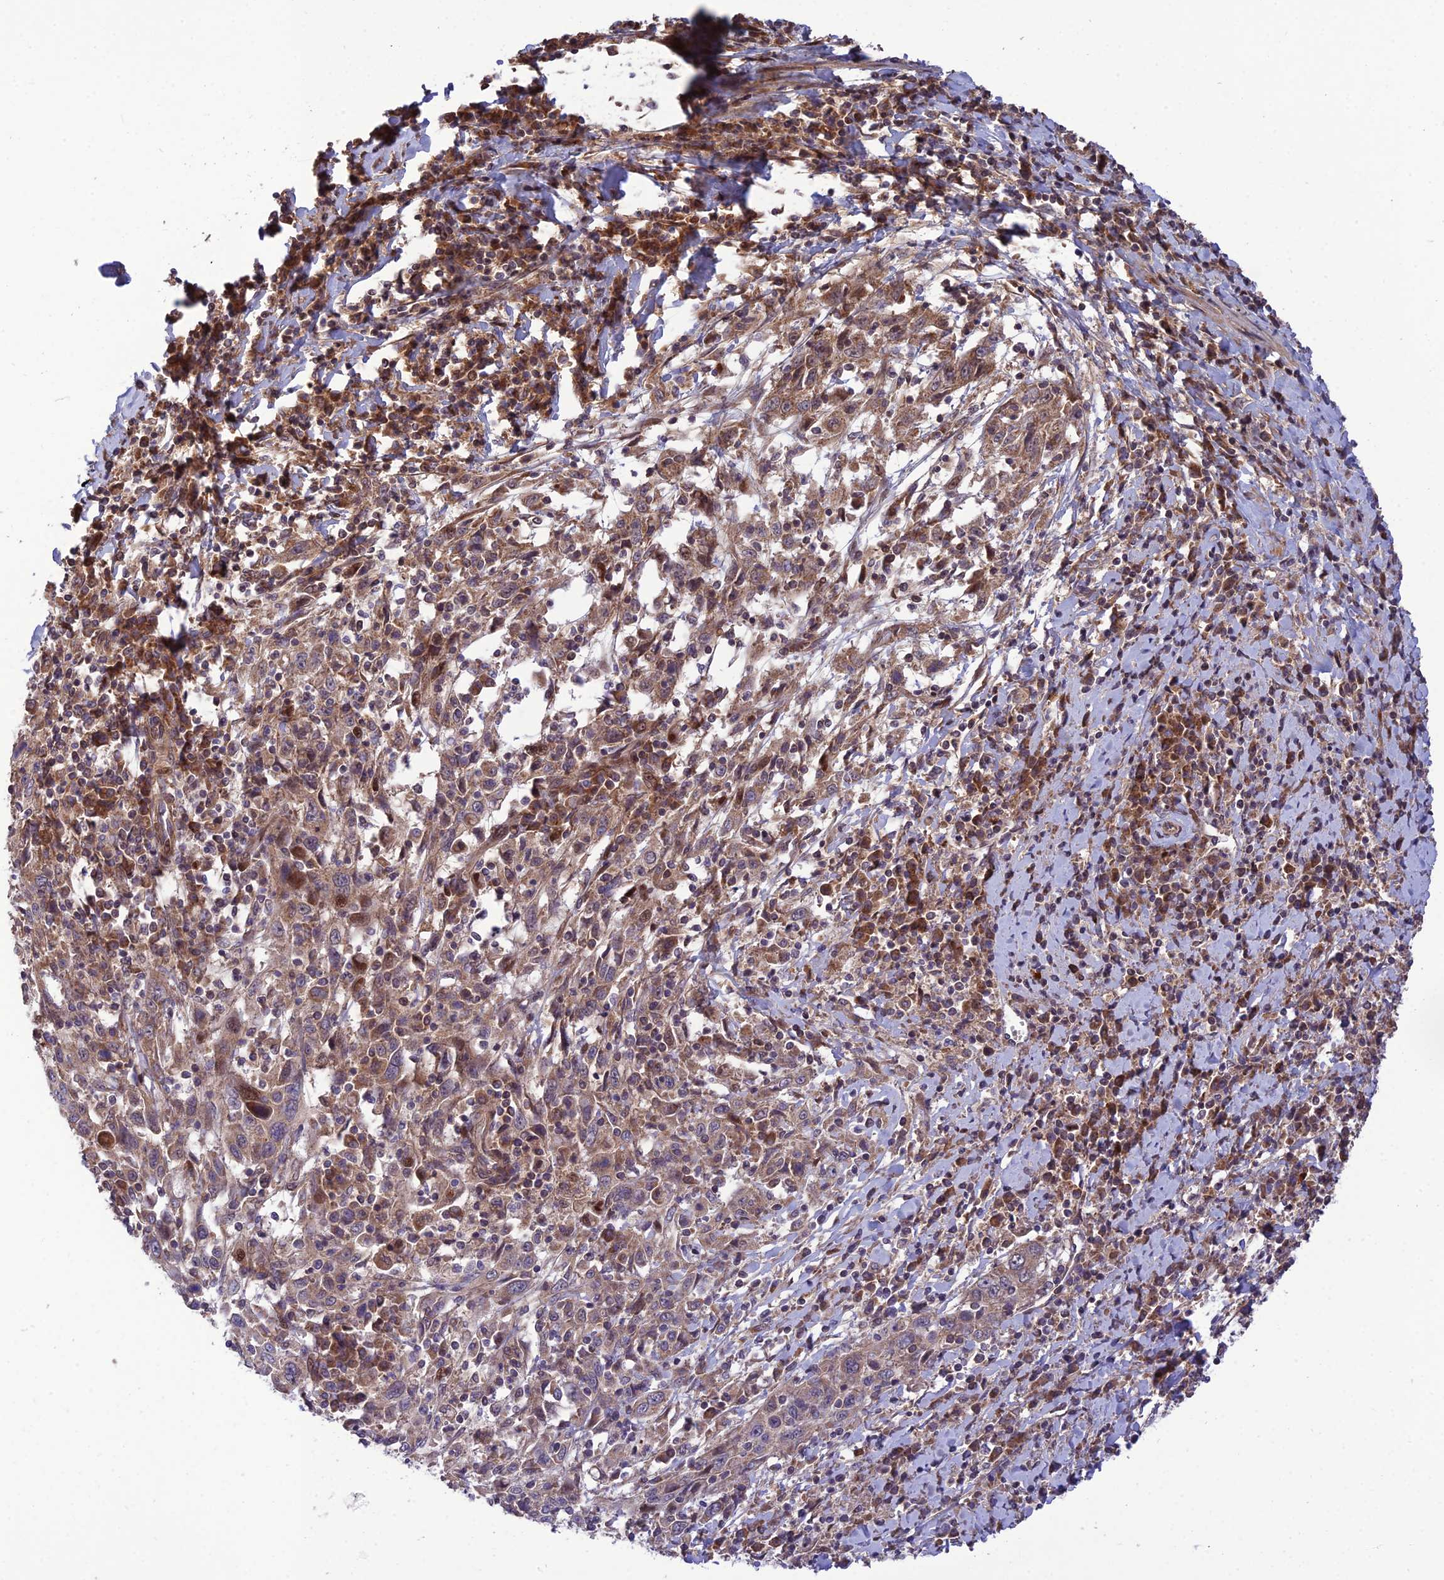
{"staining": {"intensity": "moderate", "quantity": ">75%", "location": "cytoplasmic/membranous"}, "tissue": "cervical cancer", "cell_type": "Tumor cells", "image_type": "cancer", "snomed": [{"axis": "morphology", "description": "Squamous cell carcinoma, NOS"}, {"axis": "topography", "description": "Cervix"}], "caption": "The photomicrograph demonstrates staining of squamous cell carcinoma (cervical), revealing moderate cytoplasmic/membranous protein expression (brown color) within tumor cells.", "gene": "PLEKHG2", "patient": {"sex": "female", "age": 46}}